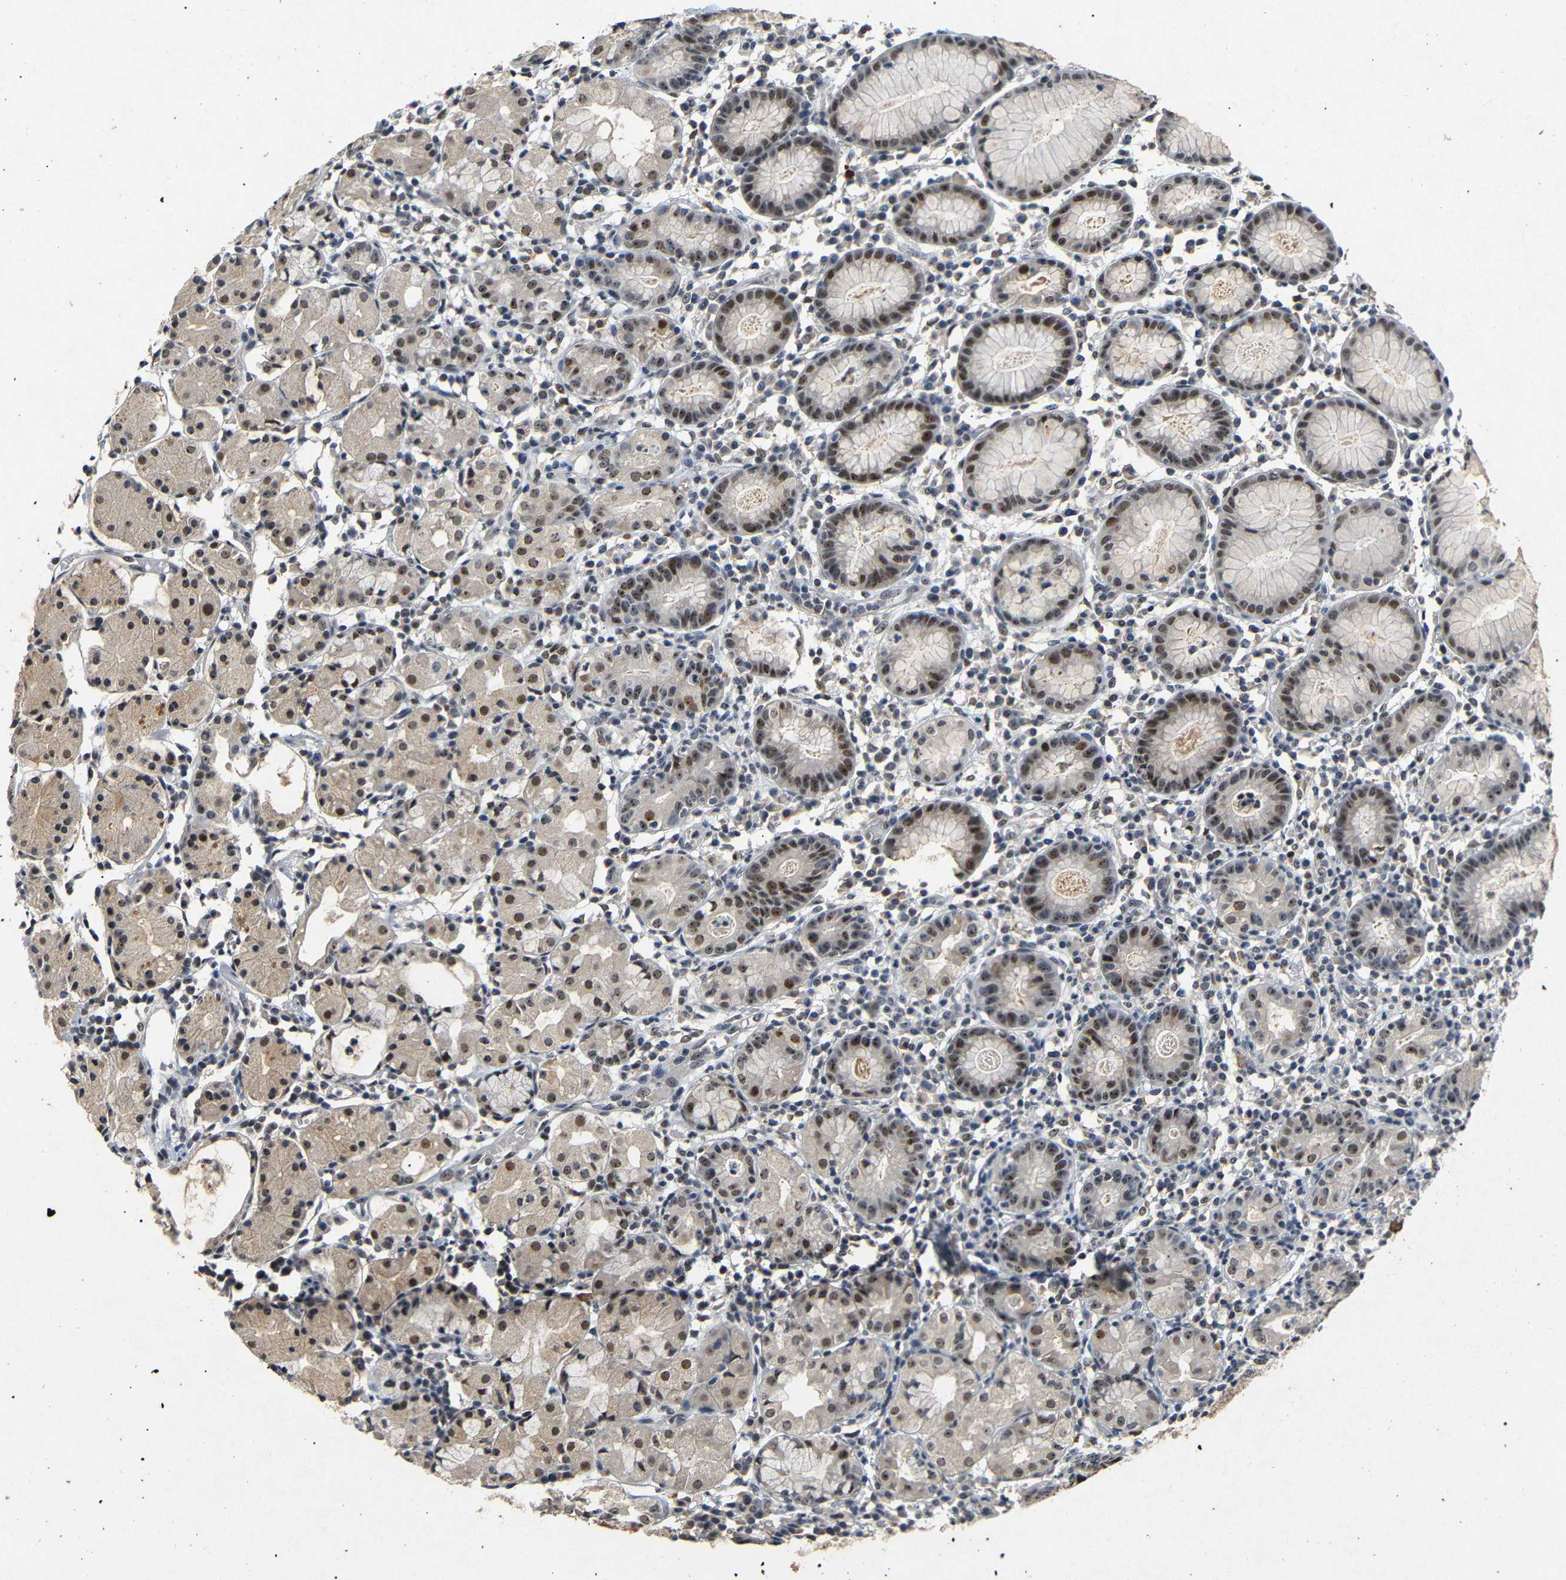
{"staining": {"intensity": "moderate", "quantity": "25%-75%", "location": "nuclear"}, "tissue": "stomach", "cell_type": "Glandular cells", "image_type": "normal", "snomed": [{"axis": "morphology", "description": "Normal tissue, NOS"}, {"axis": "topography", "description": "Stomach"}, {"axis": "topography", "description": "Stomach, lower"}], "caption": "Protein staining shows moderate nuclear staining in approximately 25%-75% of glandular cells in normal stomach.", "gene": "PARN", "patient": {"sex": "female", "age": 75}}